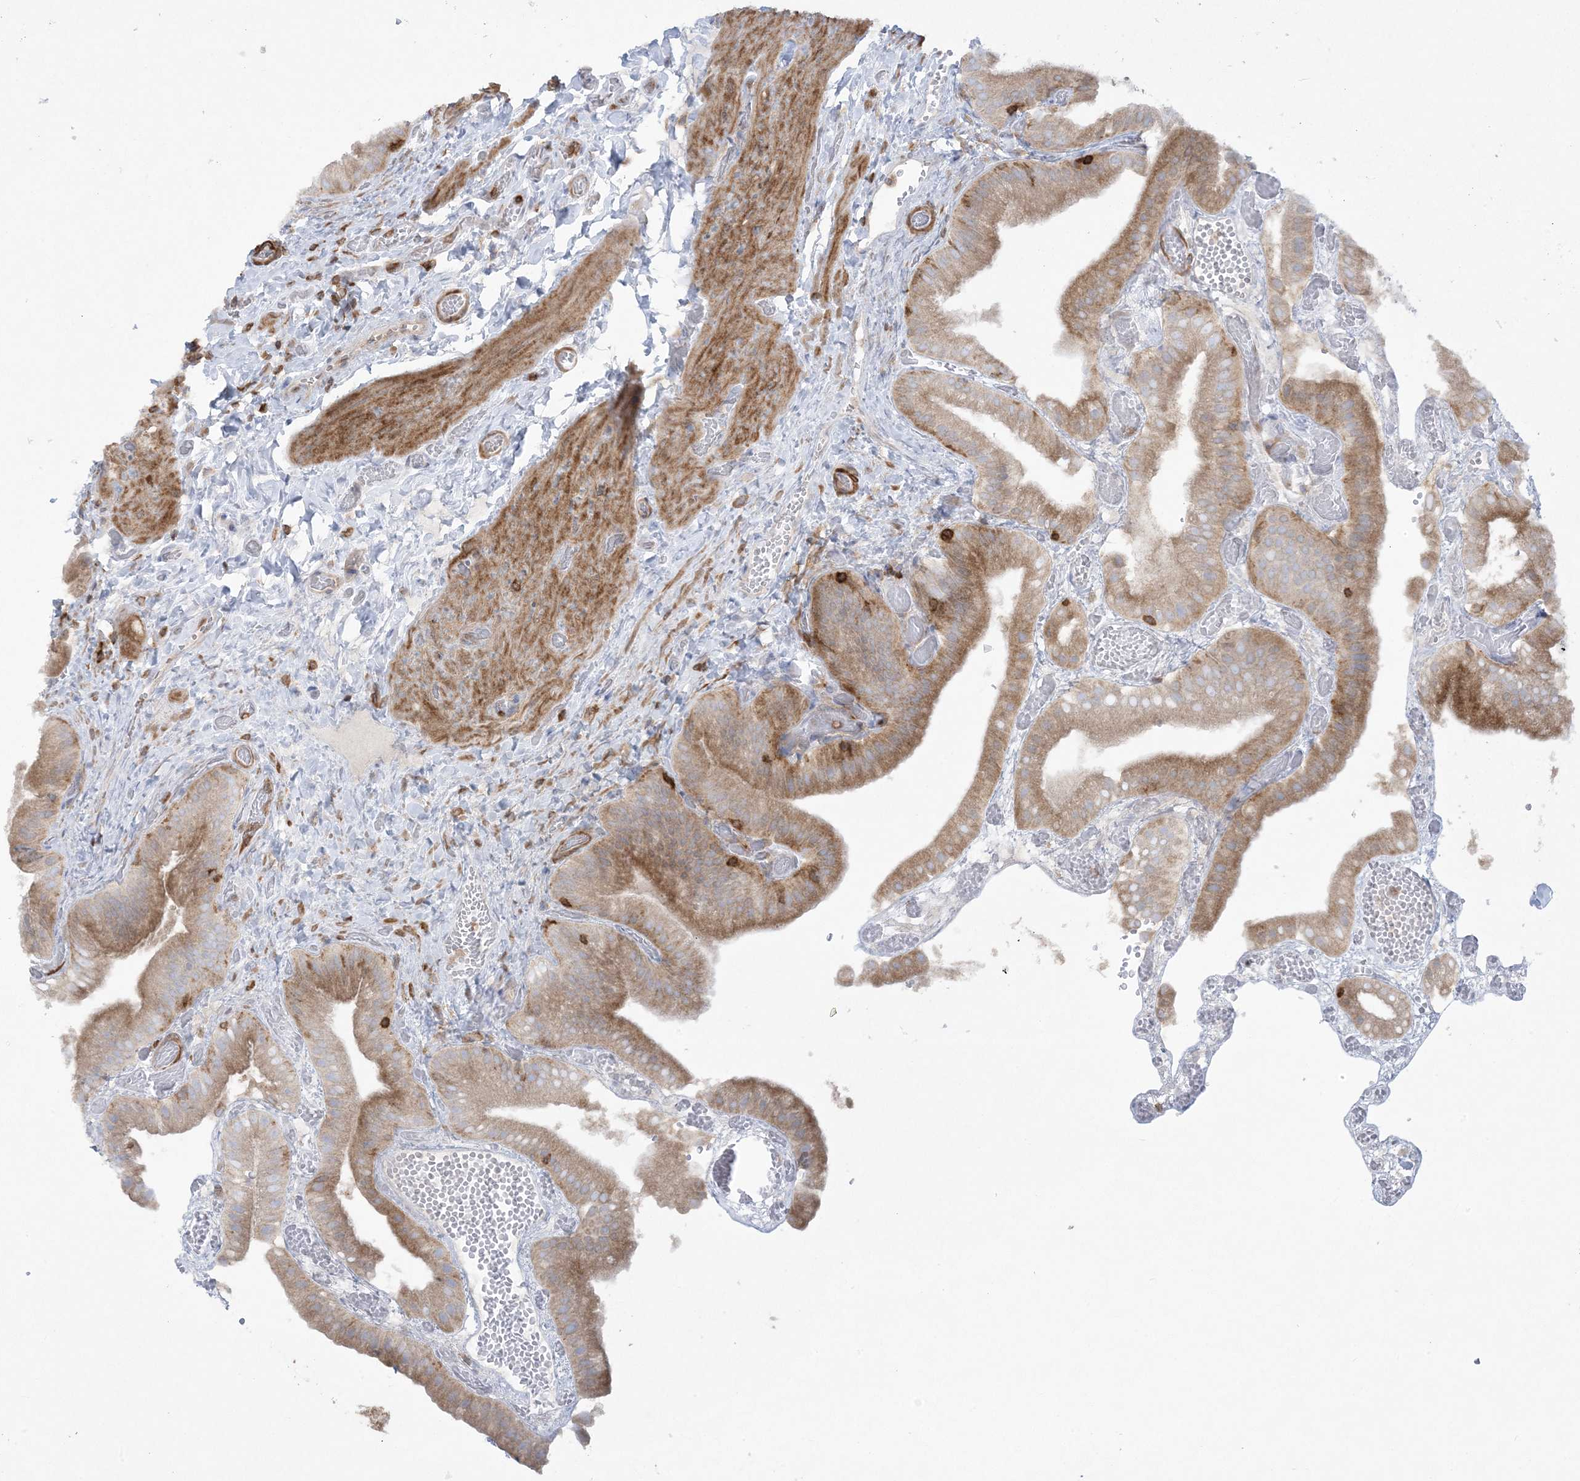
{"staining": {"intensity": "moderate", "quantity": "25%-75%", "location": "cytoplasmic/membranous"}, "tissue": "gallbladder", "cell_type": "Glandular cells", "image_type": "normal", "snomed": [{"axis": "morphology", "description": "Normal tissue, NOS"}, {"axis": "topography", "description": "Gallbladder"}], "caption": "Unremarkable gallbladder displays moderate cytoplasmic/membranous staining in approximately 25%-75% of glandular cells, visualized by immunohistochemistry. The staining is performed using DAB brown chromogen to label protein expression. The nuclei are counter-stained blue using hematoxylin.", "gene": "ARHGAP30", "patient": {"sex": "female", "age": 64}}